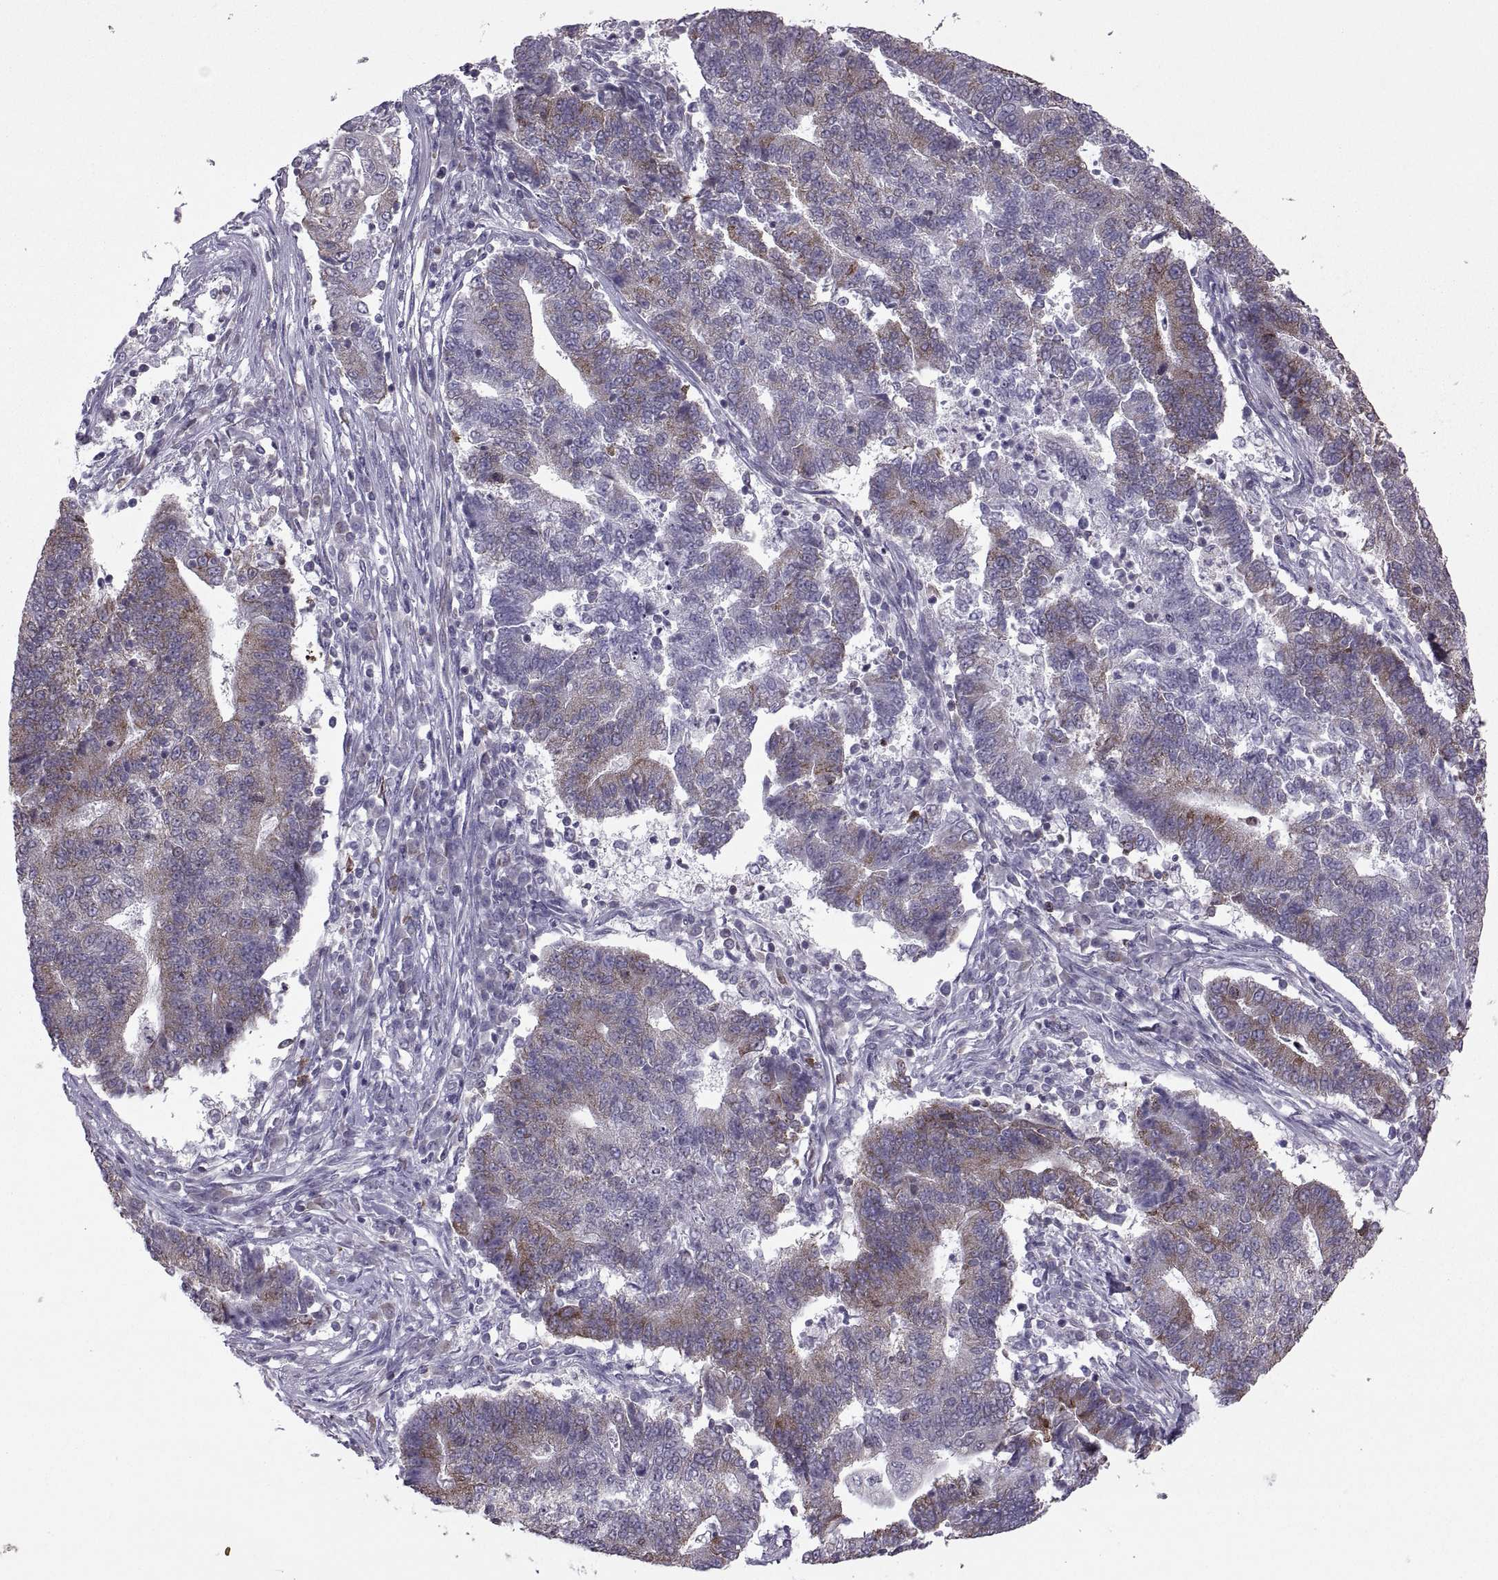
{"staining": {"intensity": "moderate", "quantity": "25%-75%", "location": "cytoplasmic/membranous"}, "tissue": "endometrial cancer", "cell_type": "Tumor cells", "image_type": "cancer", "snomed": [{"axis": "morphology", "description": "Adenocarcinoma, NOS"}, {"axis": "topography", "description": "Uterus"}, {"axis": "topography", "description": "Endometrium"}], "caption": "Approximately 25%-75% of tumor cells in endometrial adenocarcinoma display moderate cytoplasmic/membranous protein positivity as visualized by brown immunohistochemical staining.", "gene": "PABPC1", "patient": {"sex": "female", "age": 54}}